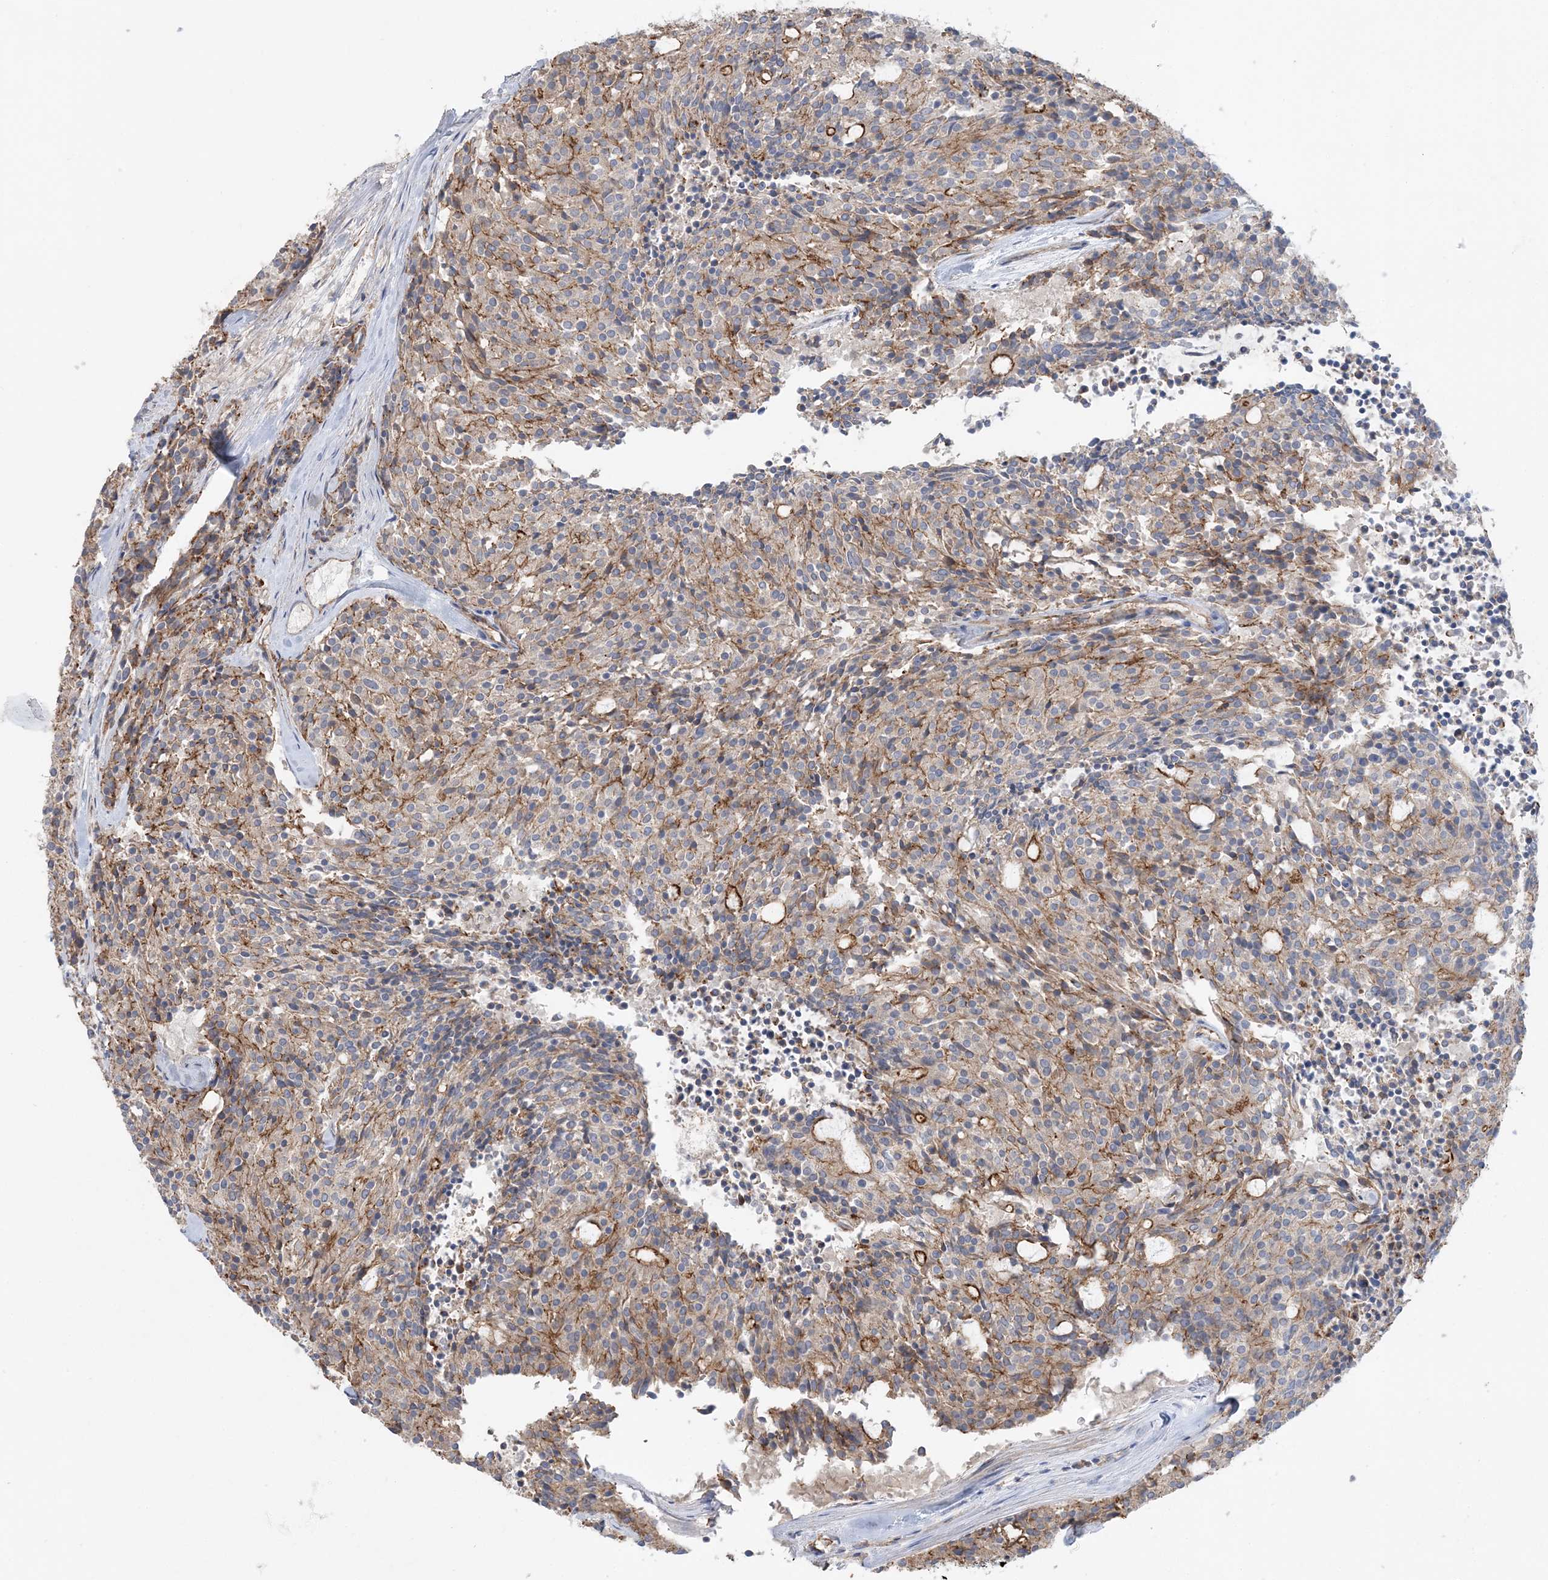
{"staining": {"intensity": "moderate", "quantity": "25%-75%", "location": "cytoplasmic/membranous"}, "tissue": "carcinoid", "cell_type": "Tumor cells", "image_type": "cancer", "snomed": [{"axis": "morphology", "description": "Carcinoid, malignant, NOS"}, {"axis": "topography", "description": "Pancreas"}], "caption": "IHC photomicrograph of neoplastic tissue: carcinoid stained using immunohistochemistry demonstrates medium levels of moderate protein expression localized specifically in the cytoplasmic/membranous of tumor cells, appearing as a cytoplasmic/membranous brown color.", "gene": "PIGC", "patient": {"sex": "female", "age": 54}}